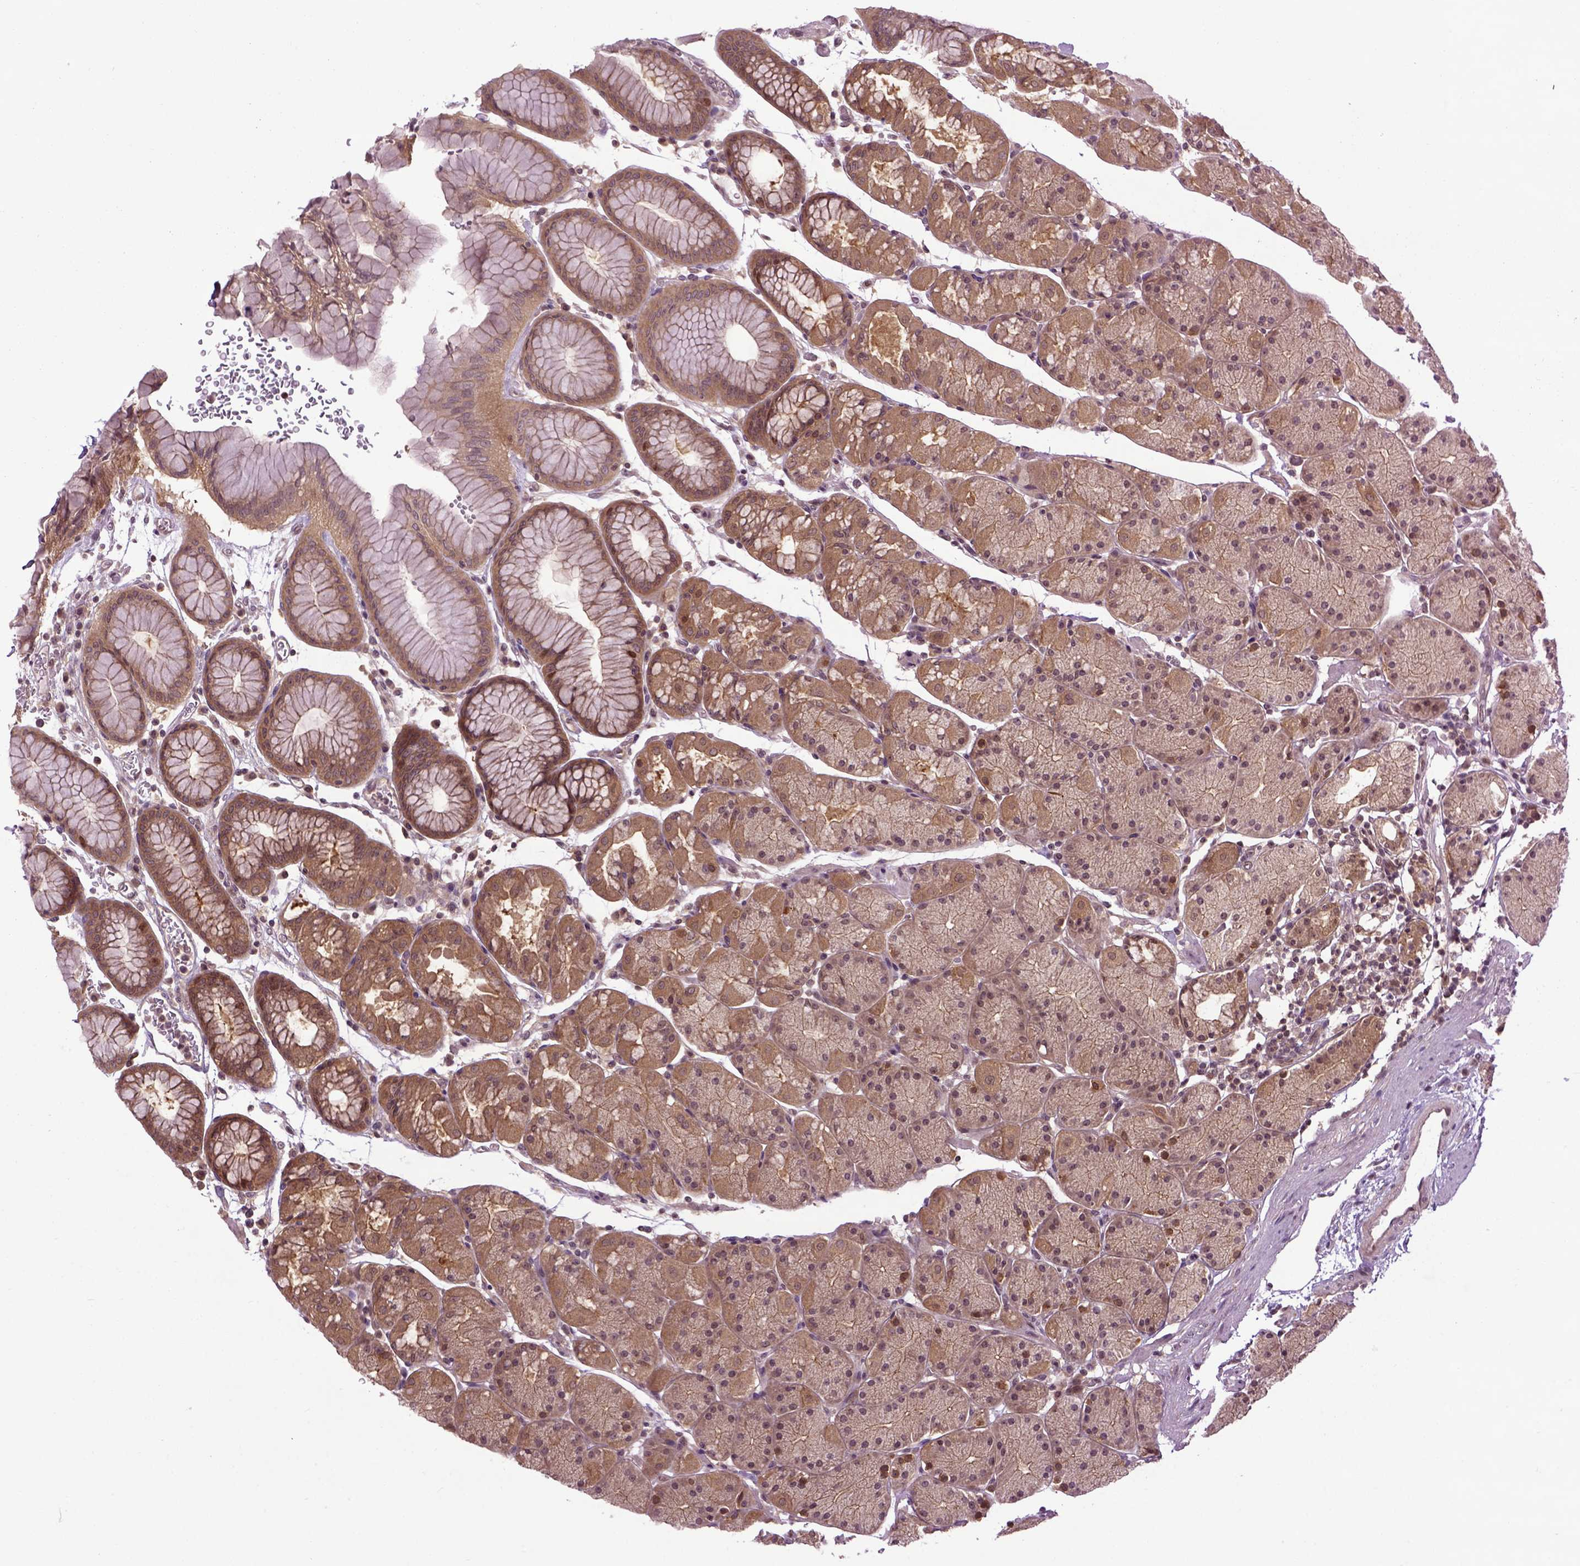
{"staining": {"intensity": "moderate", "quantity": ">75%", "location": "cytoplasmic/membranous,nuclear"}, "tissue": "stomach", "cell_type": "Glandular cells", "image_type": "normal", "snomed": [{"axis": "morphology", "description": "Normal tissue, NOS"}, {"axis": "topography", "description": "Stomach, upper"}, {"axis": "topography", "description": "Stomach"}], "caption": "Approximately >75% of glandular cells in unremarkable stomach display moderate cytoplasmic/membranous,nuclear protein staining as visualized by brown immunohistochemical staining.", "gene": "WDR48", "patient": {"sex": "male", "age": 76}}